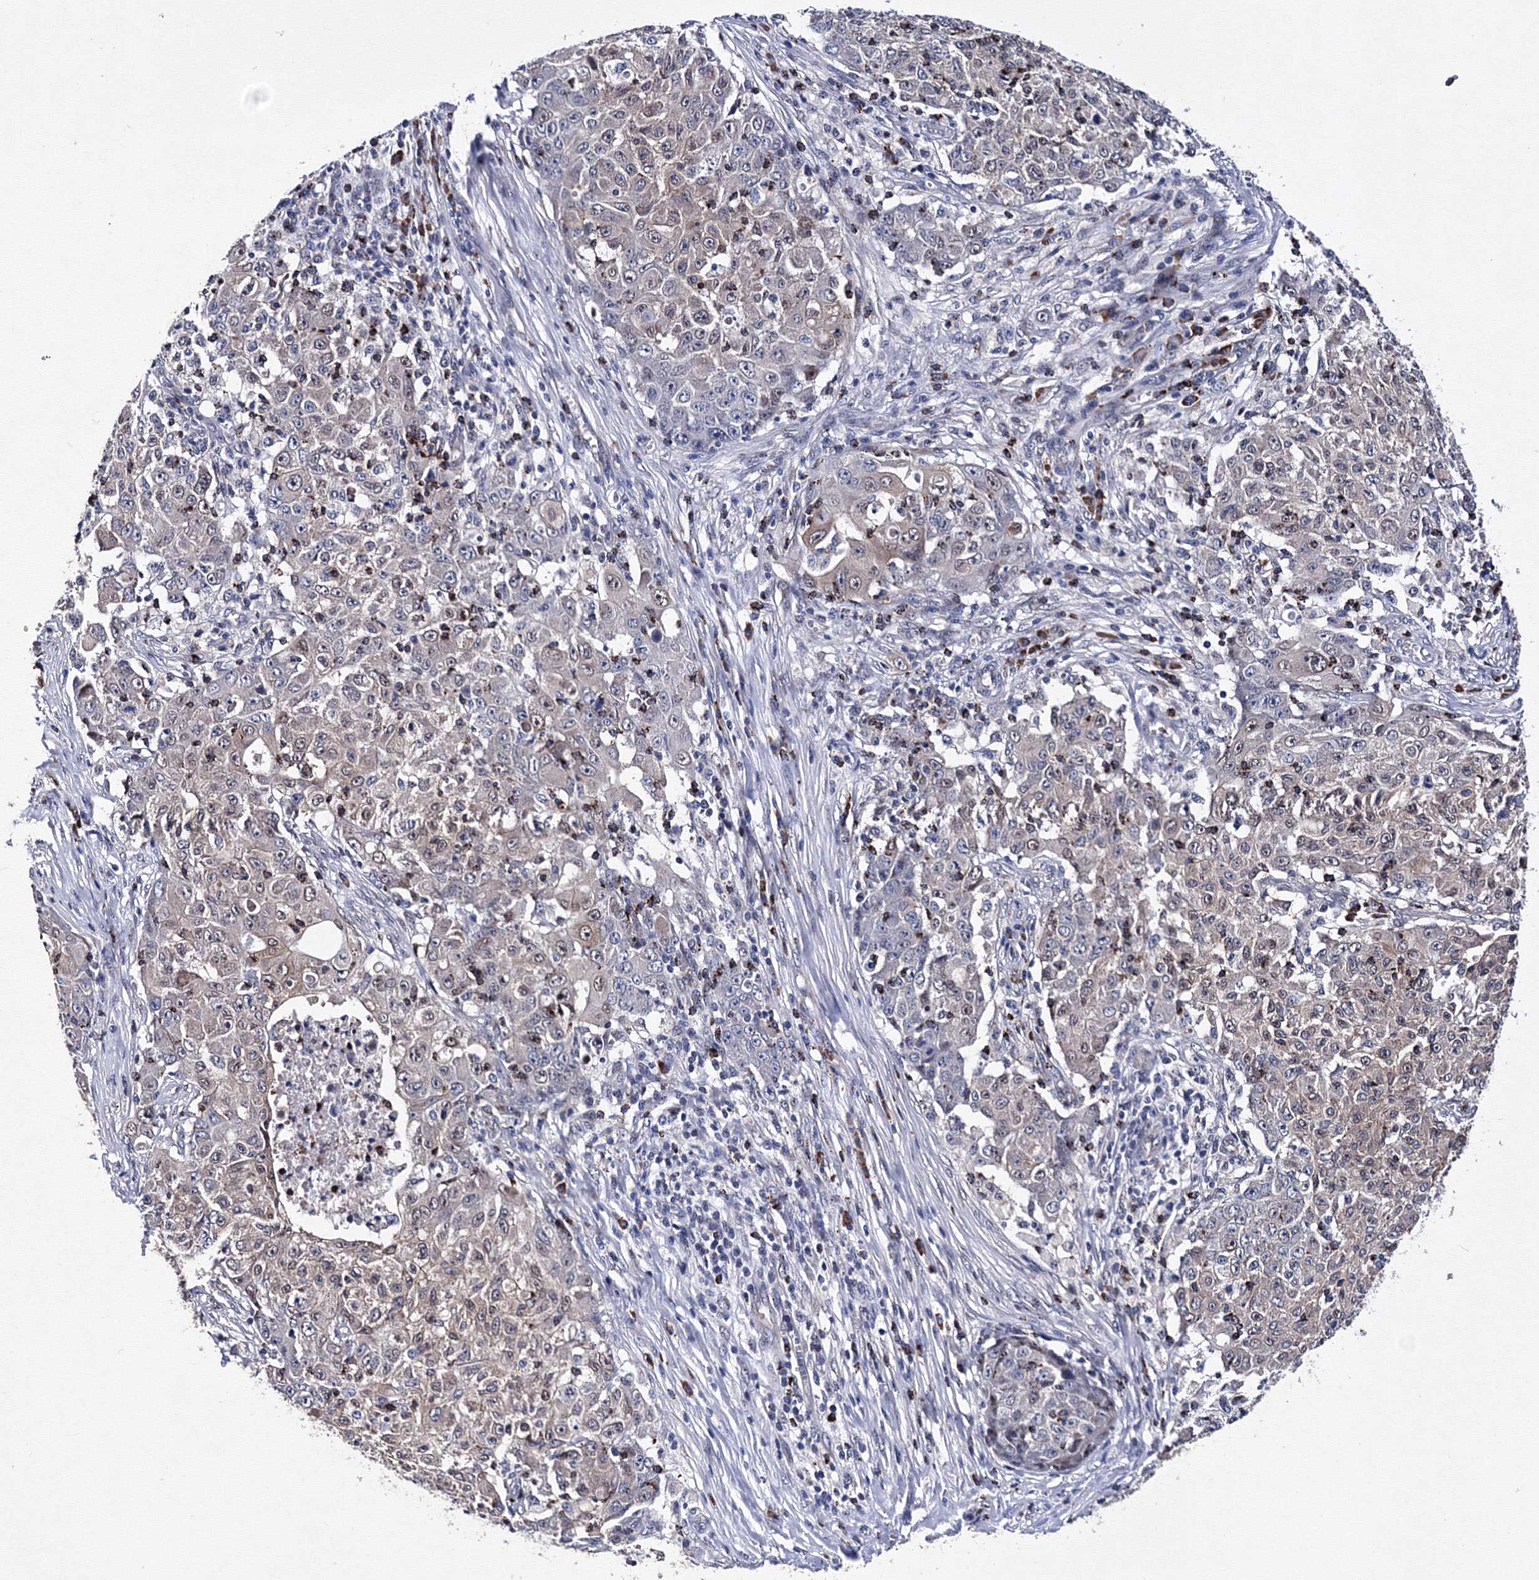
{"staining": {"intensity": "negative", "quantity": "none", "location": "none"}, "tissue": "ovarian cancer", "cell_type": "Tumor cells", "image_type": "cancer", "snomed": [{"axis": "morphology", "description": "Carcinoma, endometroid"}, {"axis": "topography", "description": "Ovary"}], "caption": "High power microscopy image of an immunohistochemistry micrograph of ovarian cancer, revealing no significant staining in tumor cells.", "gene": "PHYKPL", "patient": {"sex": "female", "age": 42}}